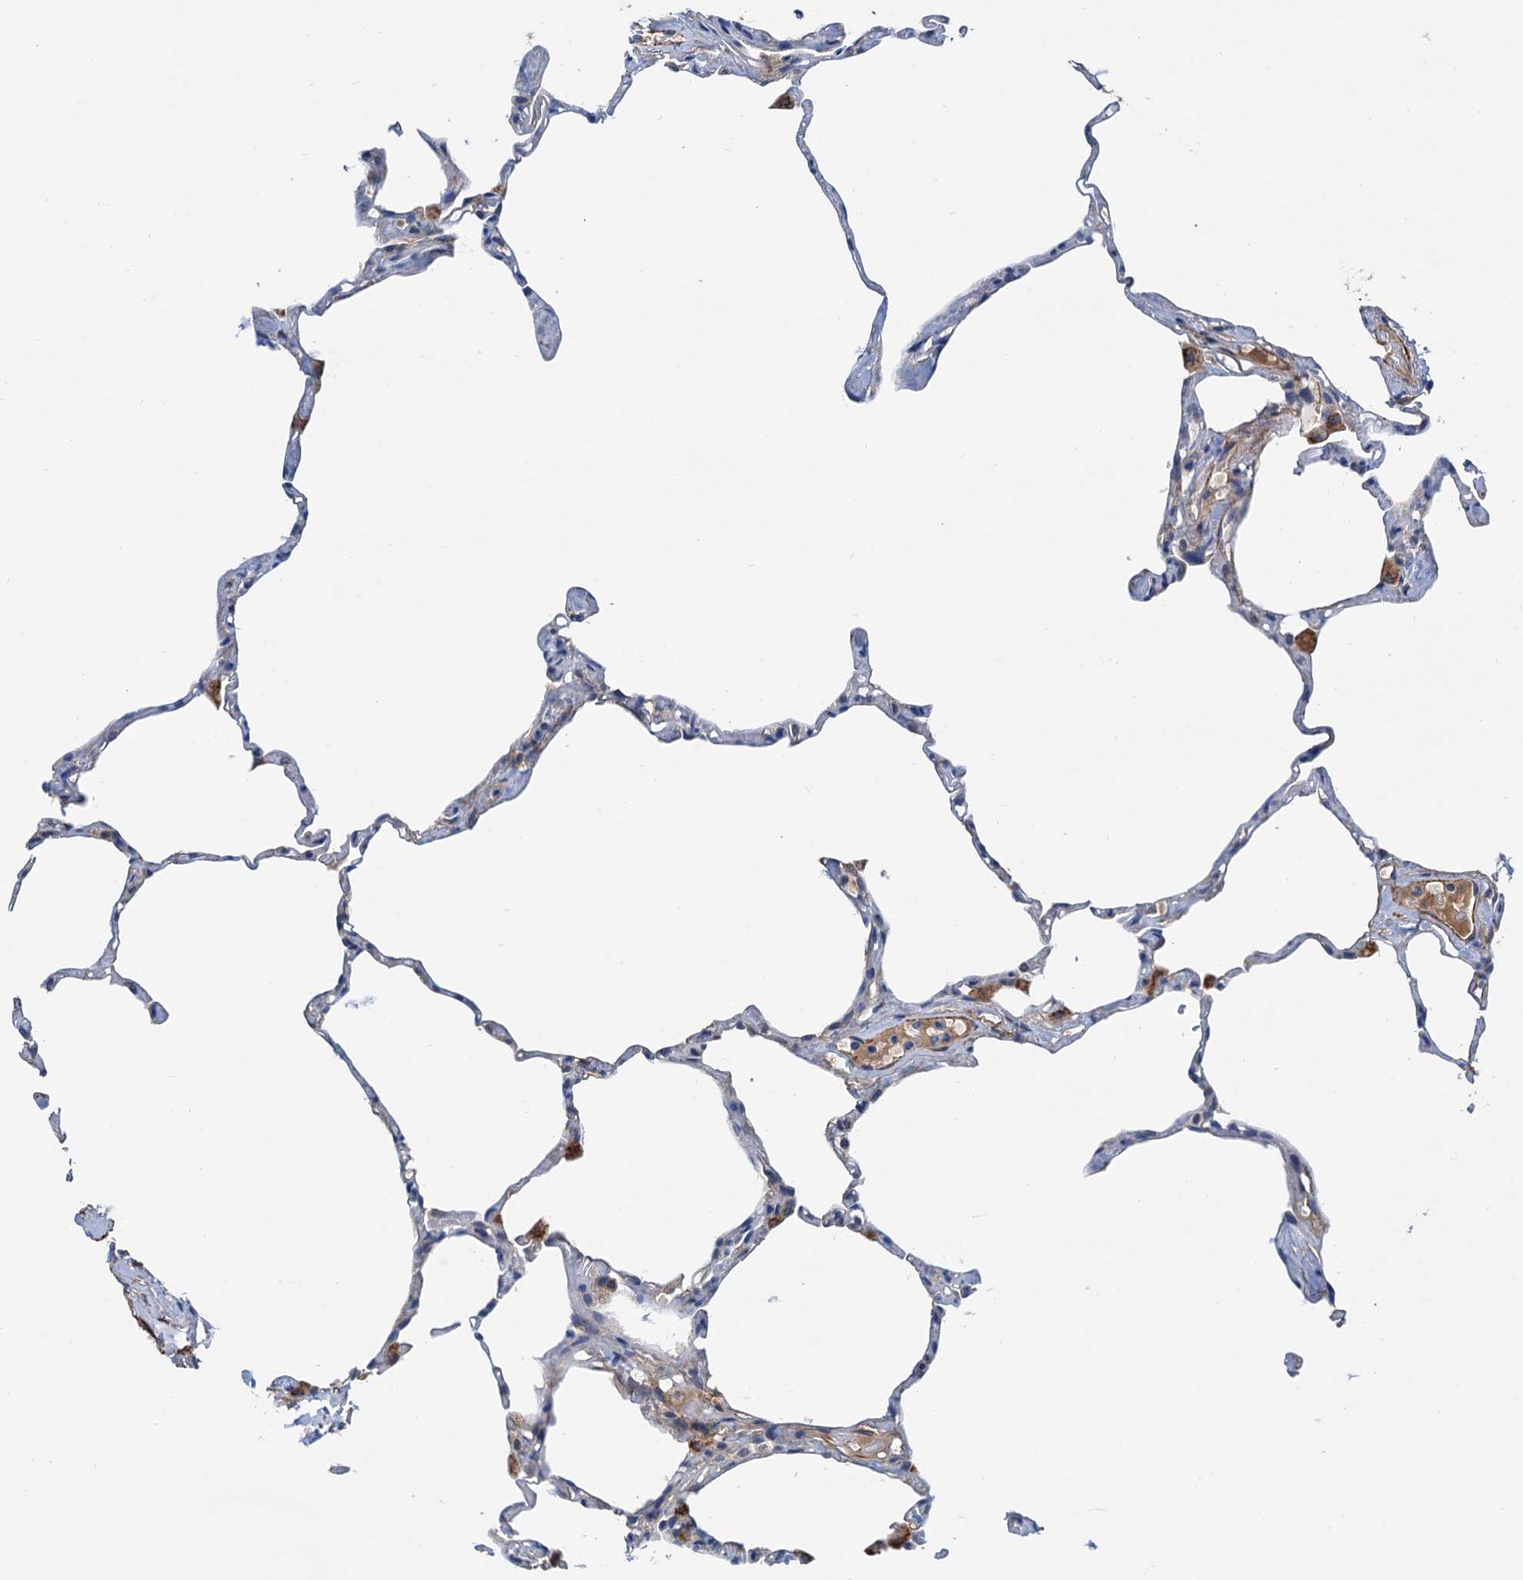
{"staining": {"intensity": "weak", "quantity": "<25%", "location": "cytoplasmic/membranous"}, "tissue": "lung", "cell_type": "Alveolar cells", "image_type": "normal", "snomed": [{"axis": "morphology", "description": "Normal tissue, NOS"}, {"axis": "topography", "description": "Lung"}], "caption": "A photomicrograph of human lung is negative for staining in alveolar cells. The staining was performed using DAB (3,3'-diaminobenzidine) to visualize the protein expression in brown, while the nuclei were stained in blue with hematoxylin (Magnification: 20x).", "gene": "CSTPP1", "patient": {"sex": "male", "age": 65}}